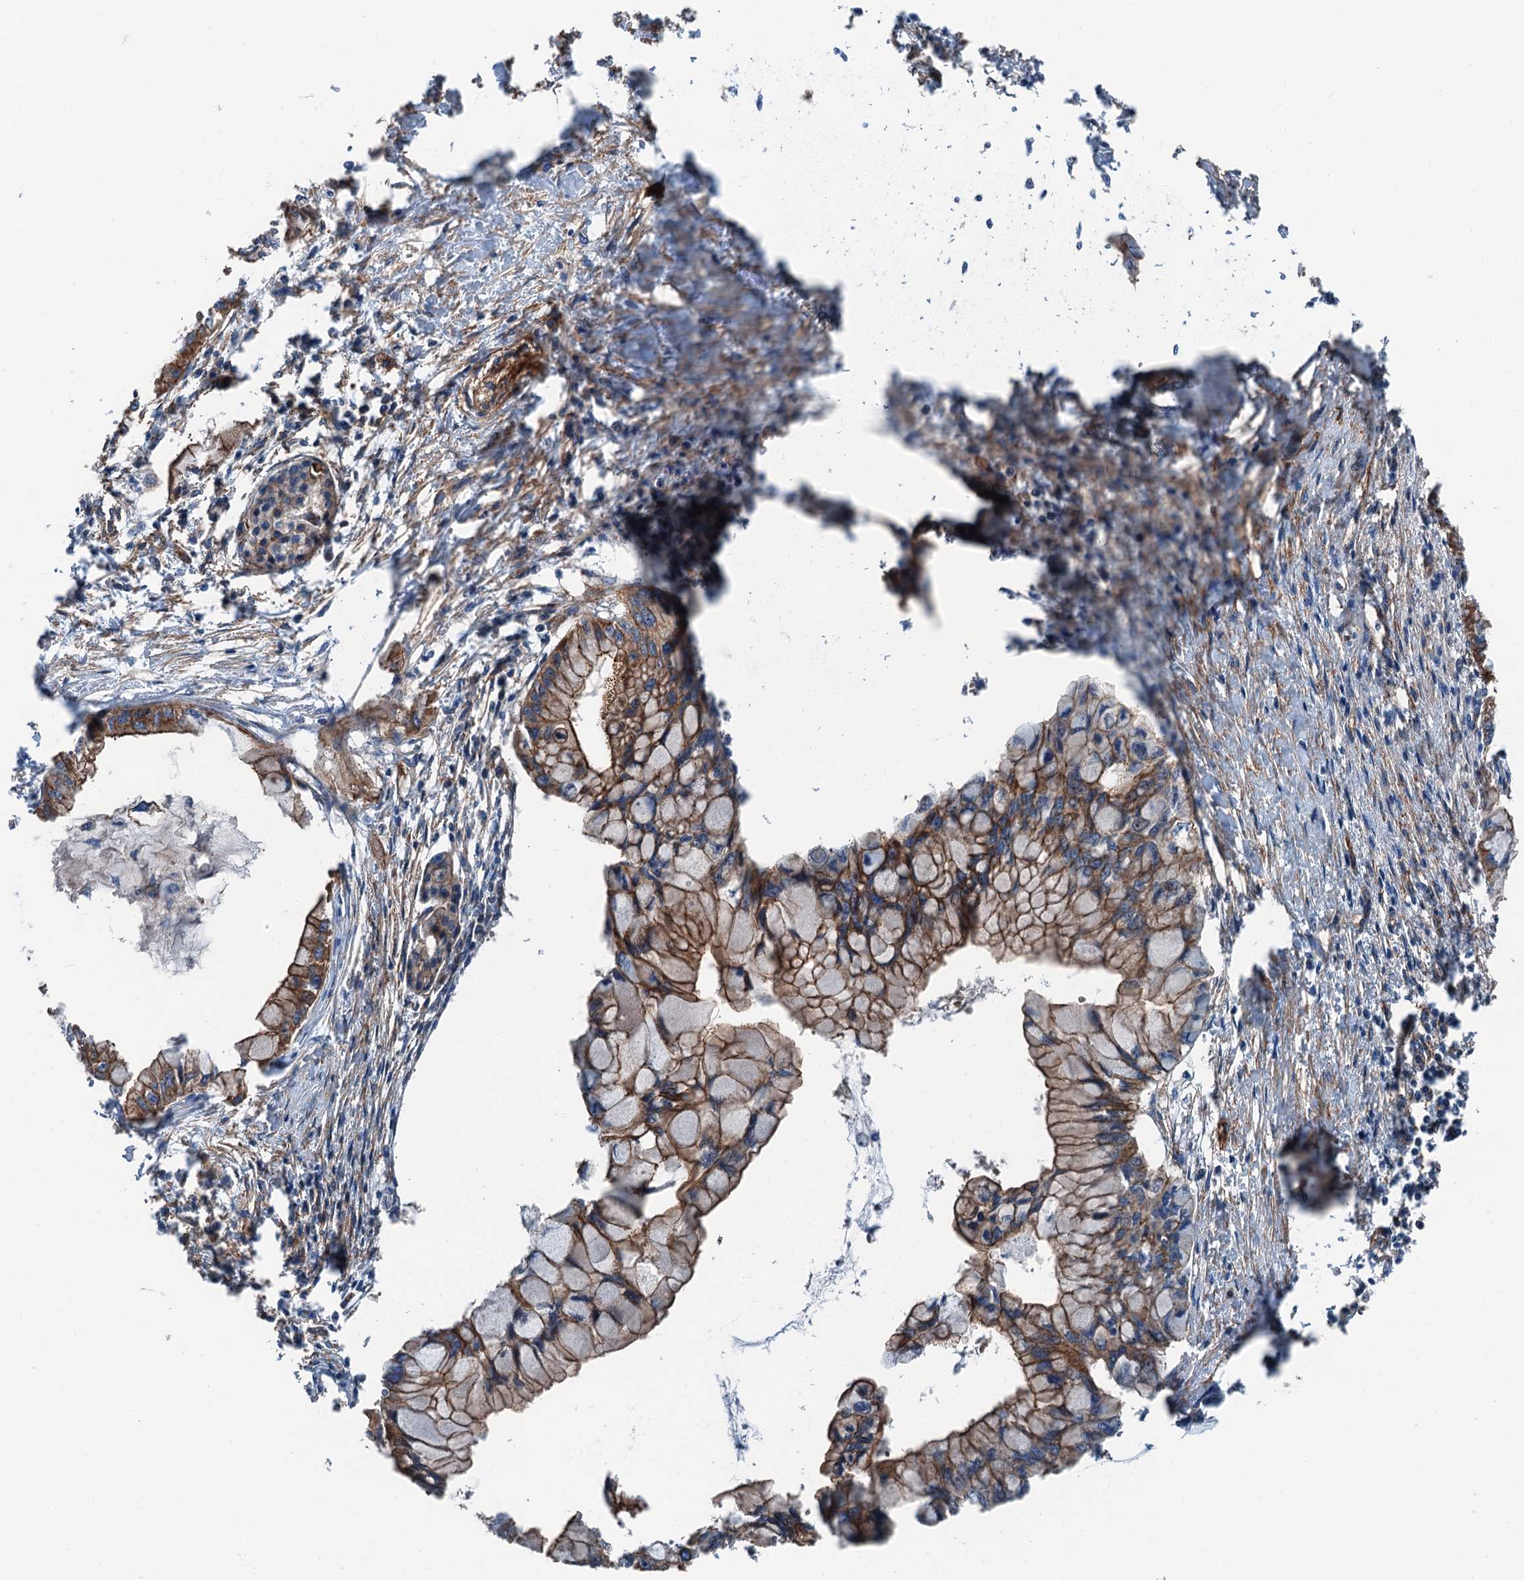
{"staining": {"intensity": "moderate", "quantity": ">75%", "location": "cytoplasmic/membranous"}, "tissue": "pancreatic cancer", "cell_type": "Tumor cells", "image_type": "cancer", "snomed": [{"axis": "morphology", "description": "Adenocarcinoma, NOS"}, {"axis": "topography", "description": "Pancreas"}], "caption": "Tumor cells demonstrate medium levels of moderate cytoplasmic/membranous staining in approximately >75% of cells in human pancreatic cancer (adenocarcinoma).", "gene": "NMRAL1", "patient": {"sex": "male", "age": 48}}